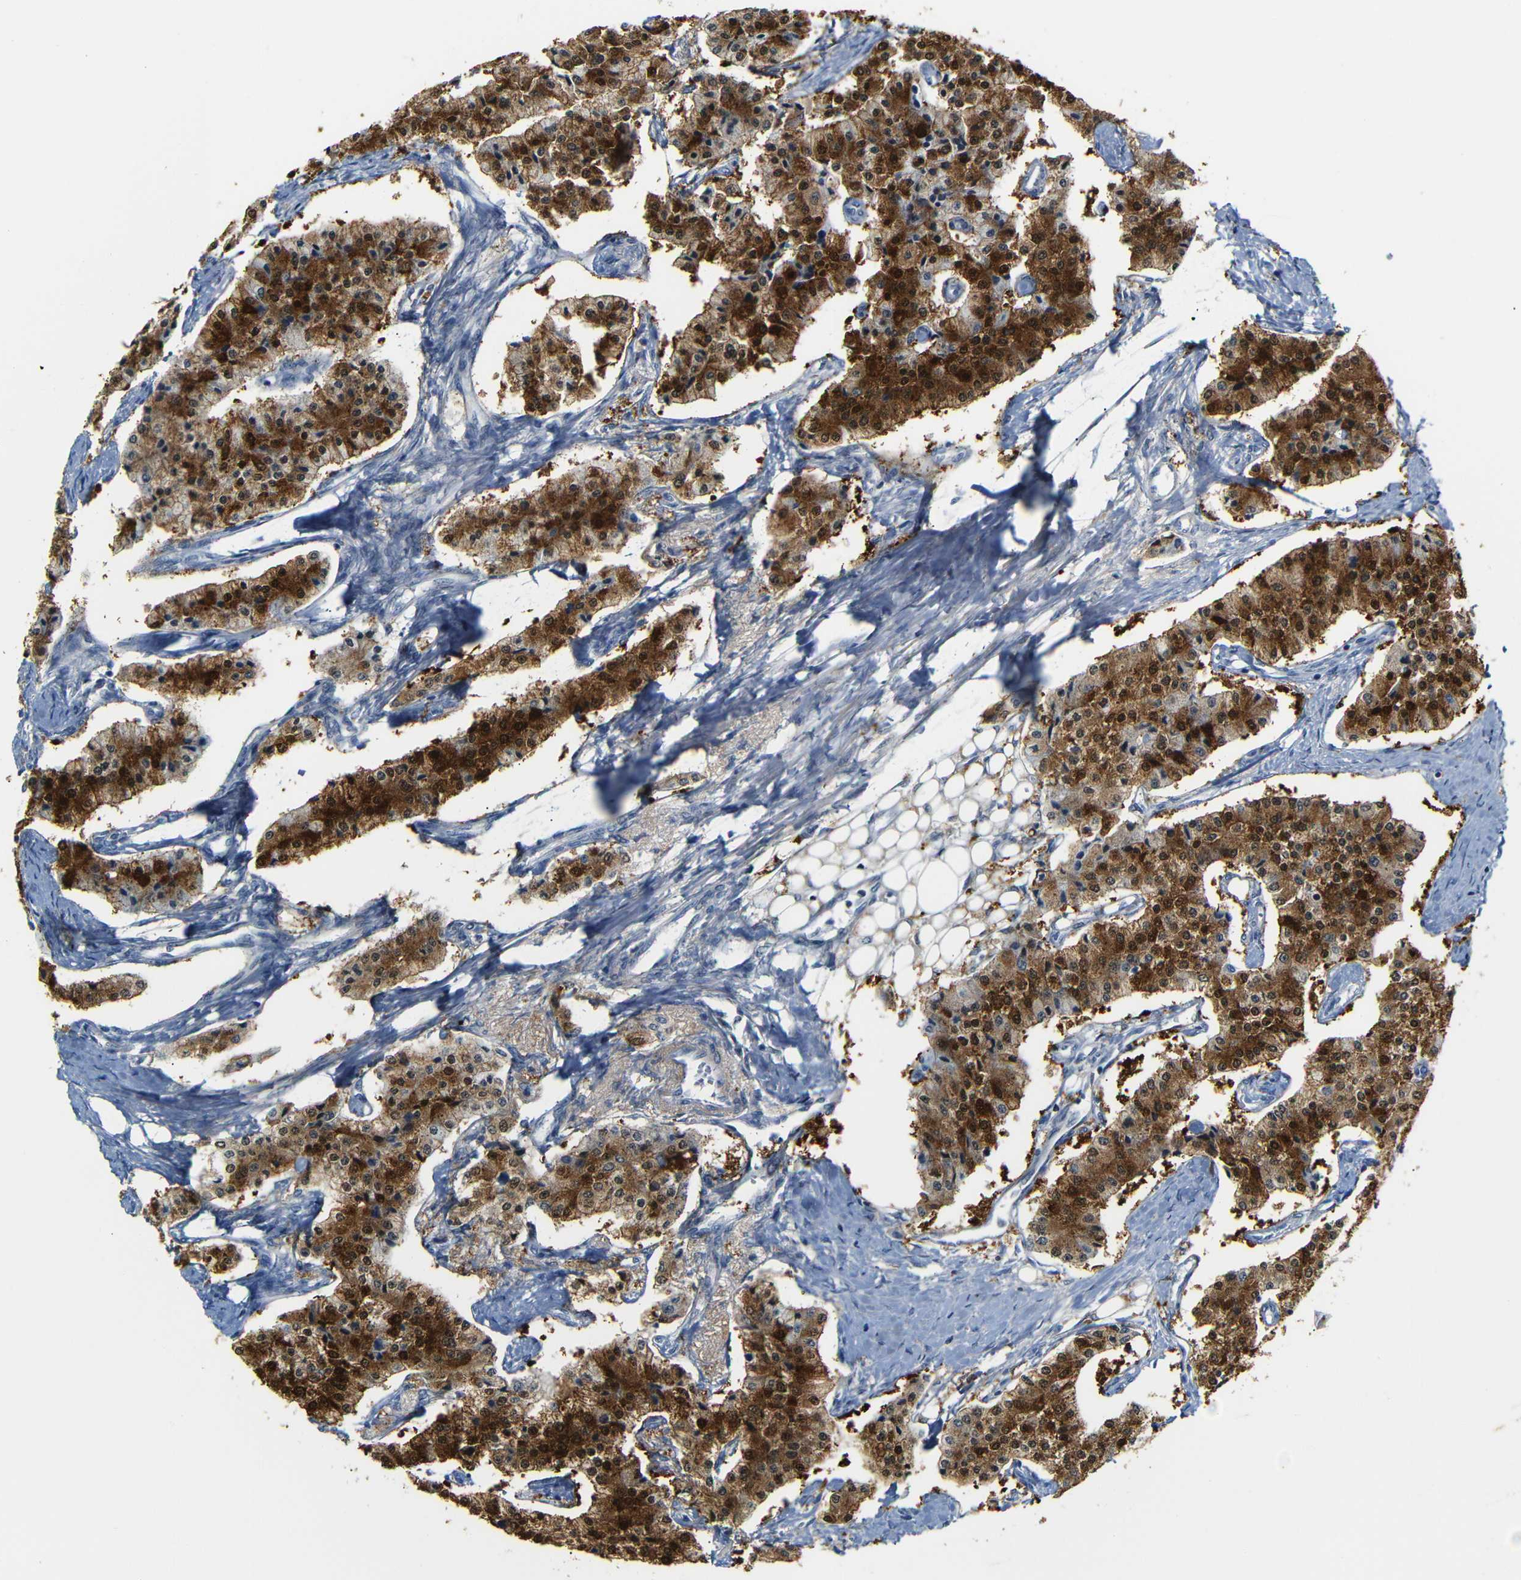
{"staining": {"intensity": "strong", "quantity": ">75%", "location": "cytoplasmic/membranous,nuclear"}, "tissue": "carcinoid", "cell_type": "Tumor cells", "image_type": "cancer", "snomed": [{"axis": "morphology", "description": "Carcinoid, malignant, NOS"}, {"axis": "topography", "description": "Colon"}], "caption": "Carcinoid was stained to show a protein in brown. There is high levels of strong cytoplasmic/membranous and nuclear staining in about >75% of tumor cells. The staining was performed using DAB (3,3'-diaminobenzidine), with brown indicating positive protein expression. Nuclei are stained blue with hematoxylin.", "gene": "MT1A", "patient": {"sex": "female", "age": 52}}